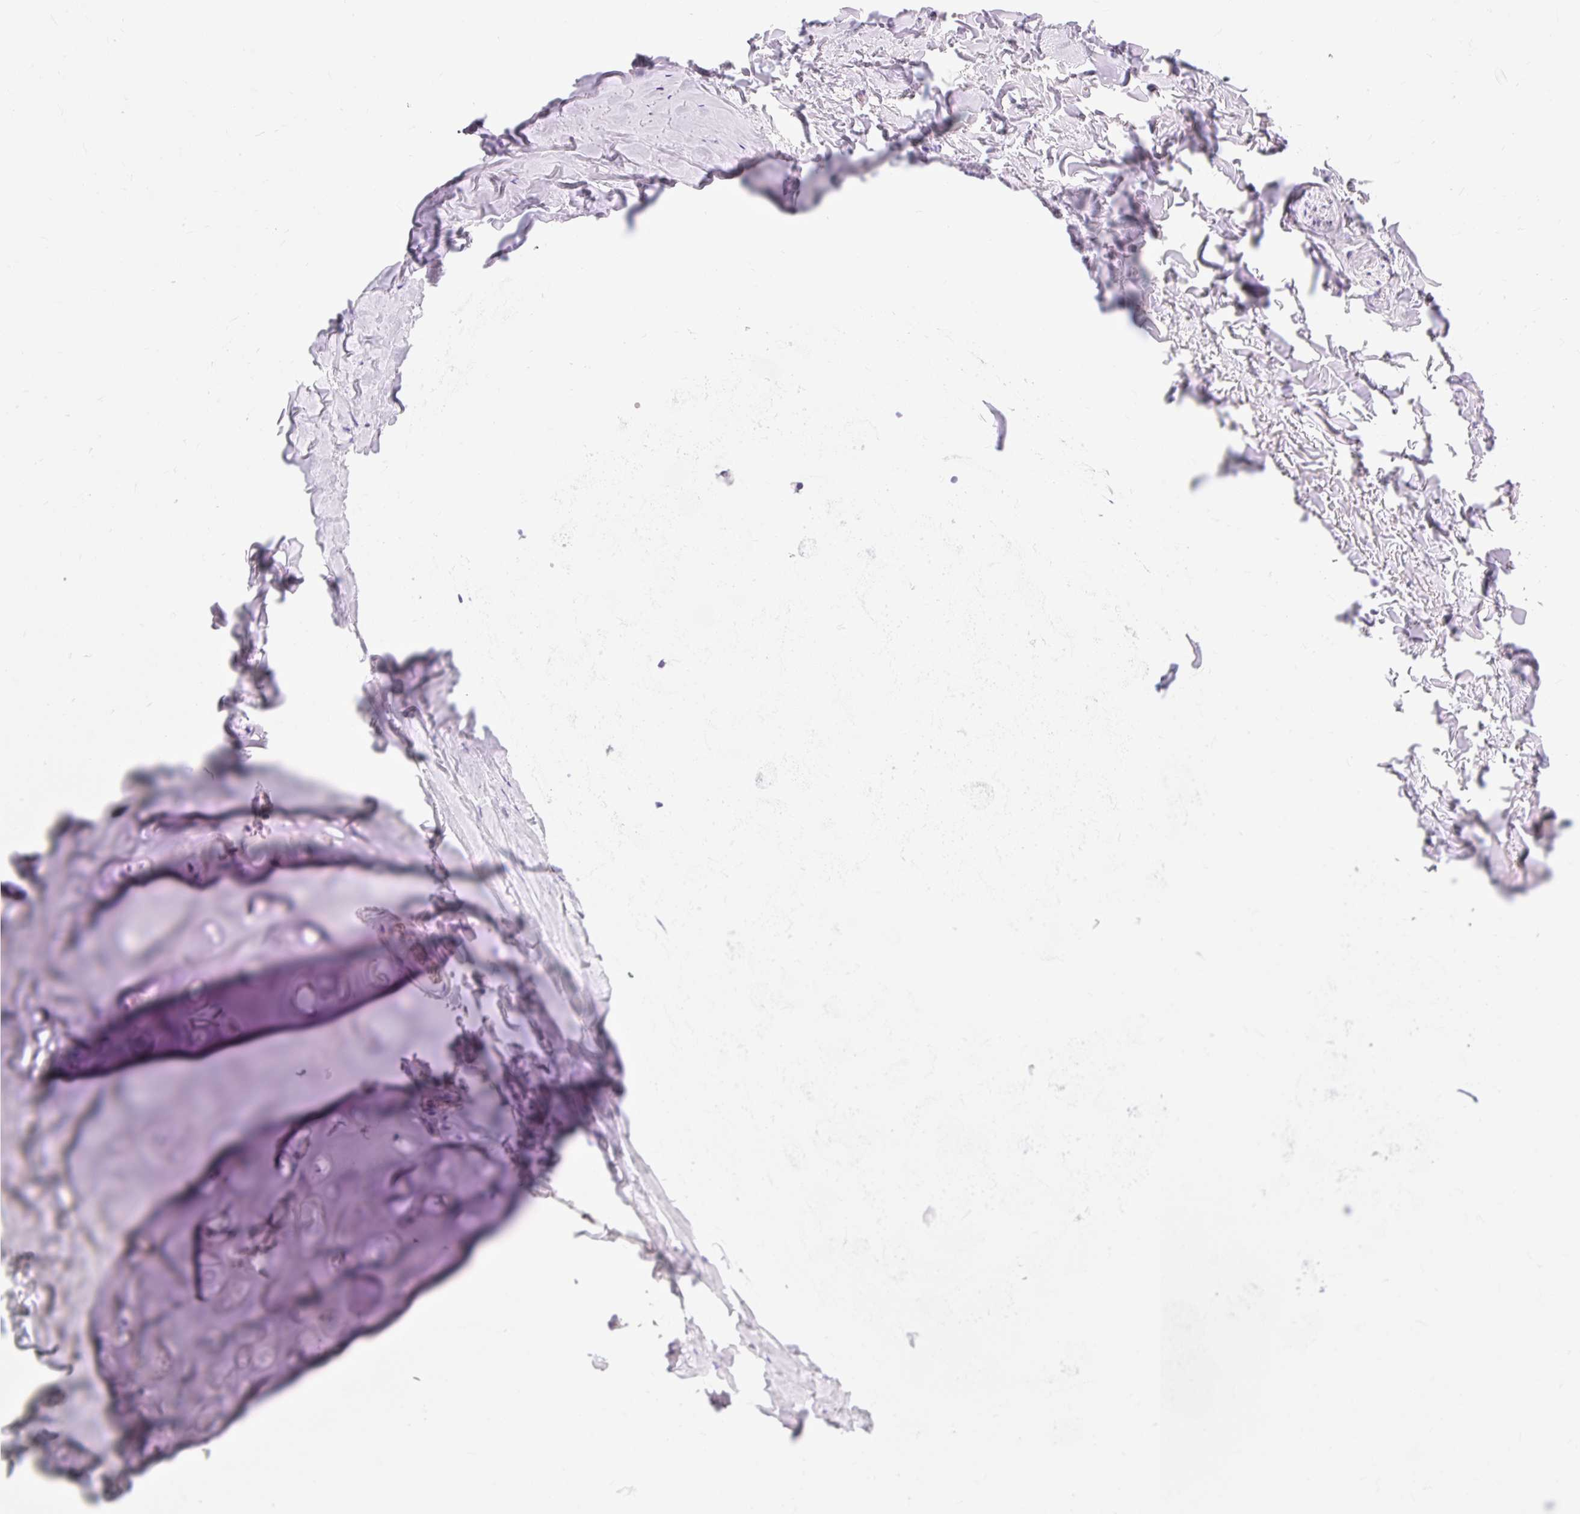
{"staining": {"intensity": "negative", "quantity": "none", "location": "none"}, "tissue": "adipose tissue", "cell_type": "Adipocytes", "image_type": "normal", "snomed": [{"axis": "morphology", "description": "Normal tissue, NOS"}, {"axis": "topography", "description": "Cartilage tissue"}, {"axis": "topography", "description": "Bronchus"}, {"axis": "topography", "description": "Peripheral nerve tissue"}], "caption": "This is an IHC micrograph of benign adipose tissue. There is no expression in adipocytes.", "gene": "MBP", "patient": {"sex": "male", "age": 67}}